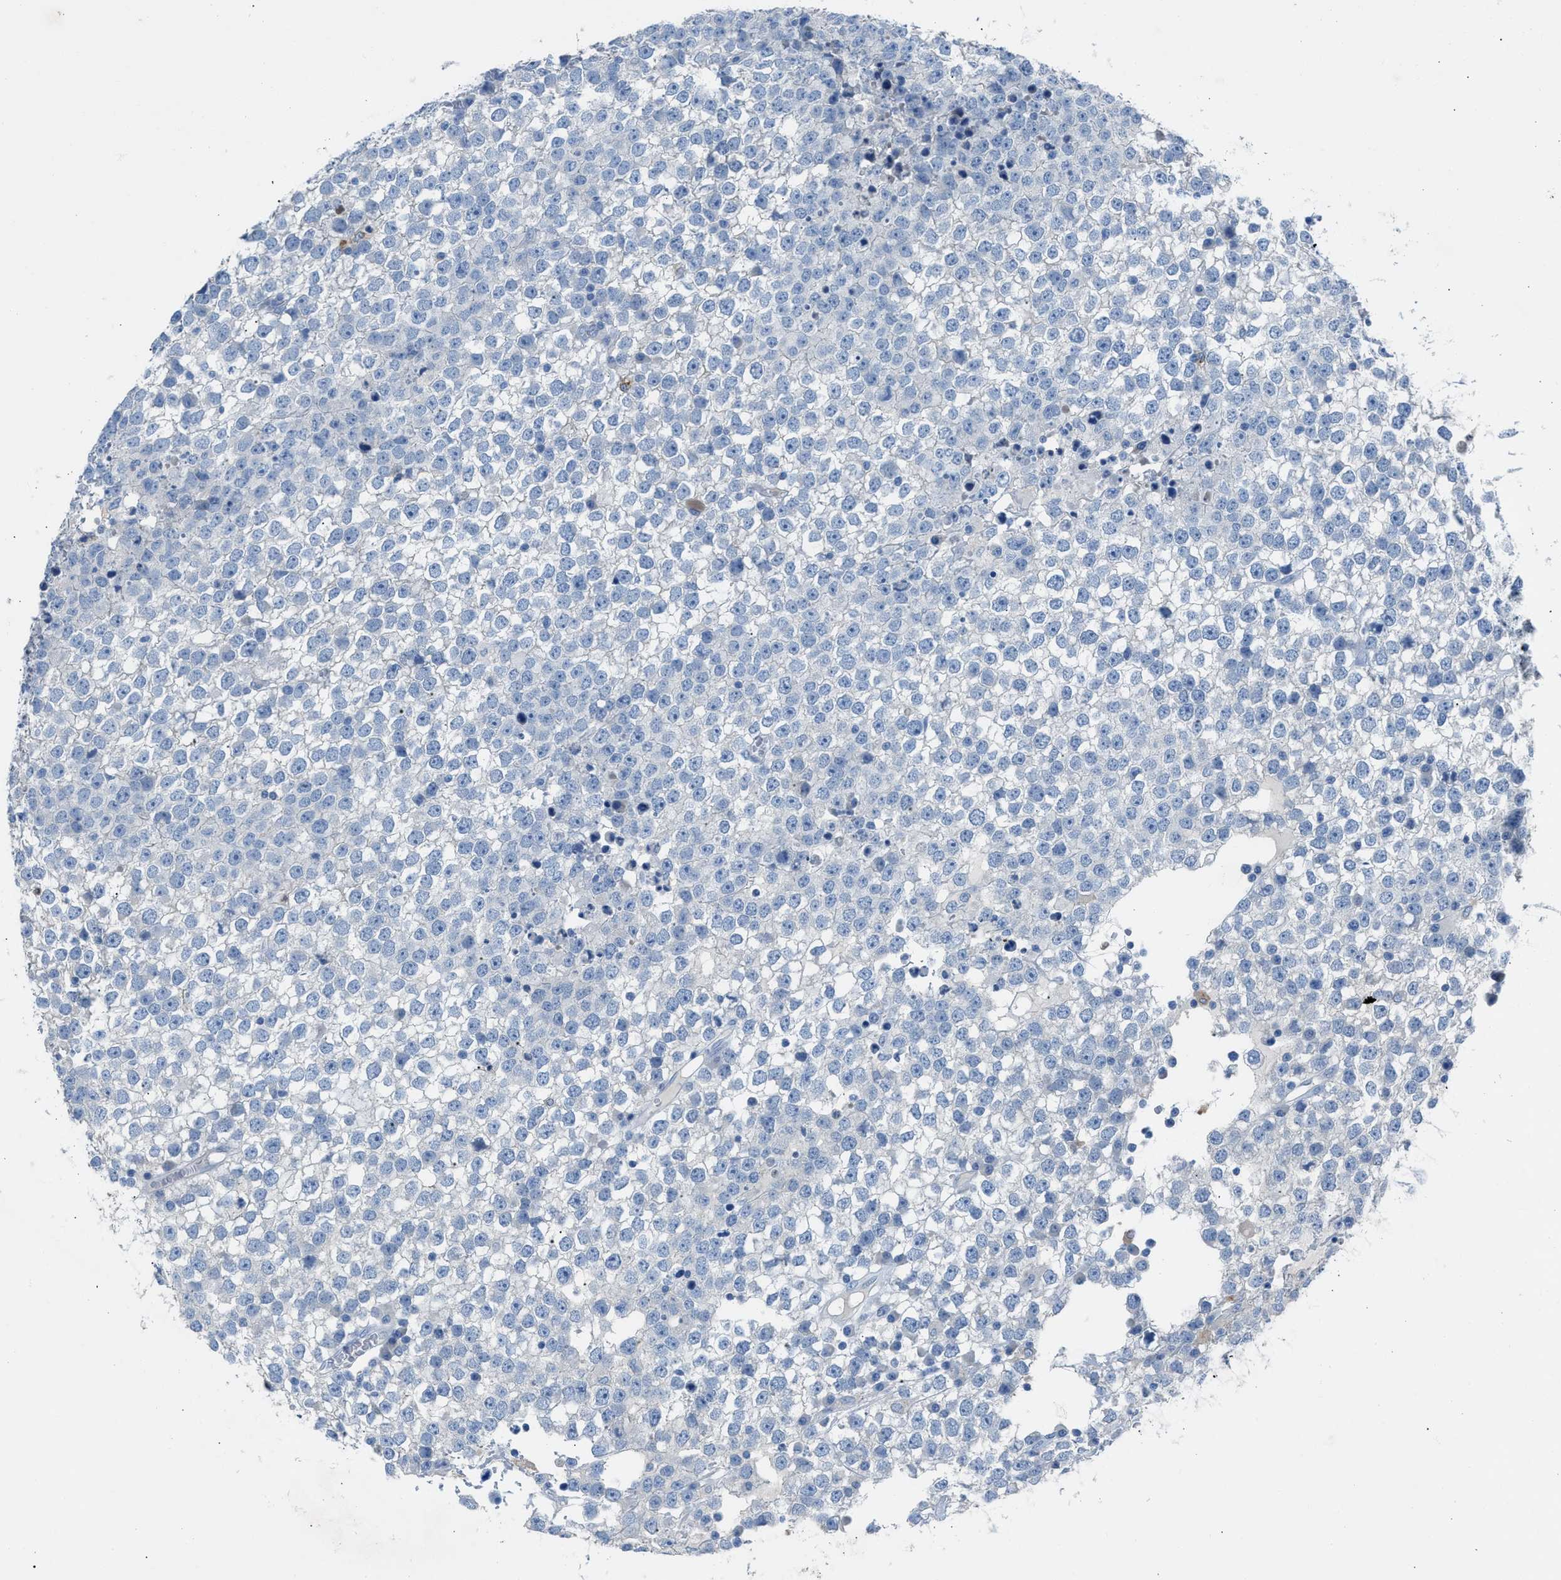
{"staining": {"intensity": "negative", "quantity": "none", "location": "none"}, "tissue": "testis cancer", "cell_type": "Tumor cells", "image_type": "cancer", "snomed": [{"axis": "morphology", "description": "Seminoma, NOS"}, {"axis": "topography", "description": "Testis"}], "caption": "Immunohistochemistry of seminoma (testis) exhibits no staining in tumor cells.", "gene": "CLEC10A", "patient": {"sex": "male", "age": 65}}